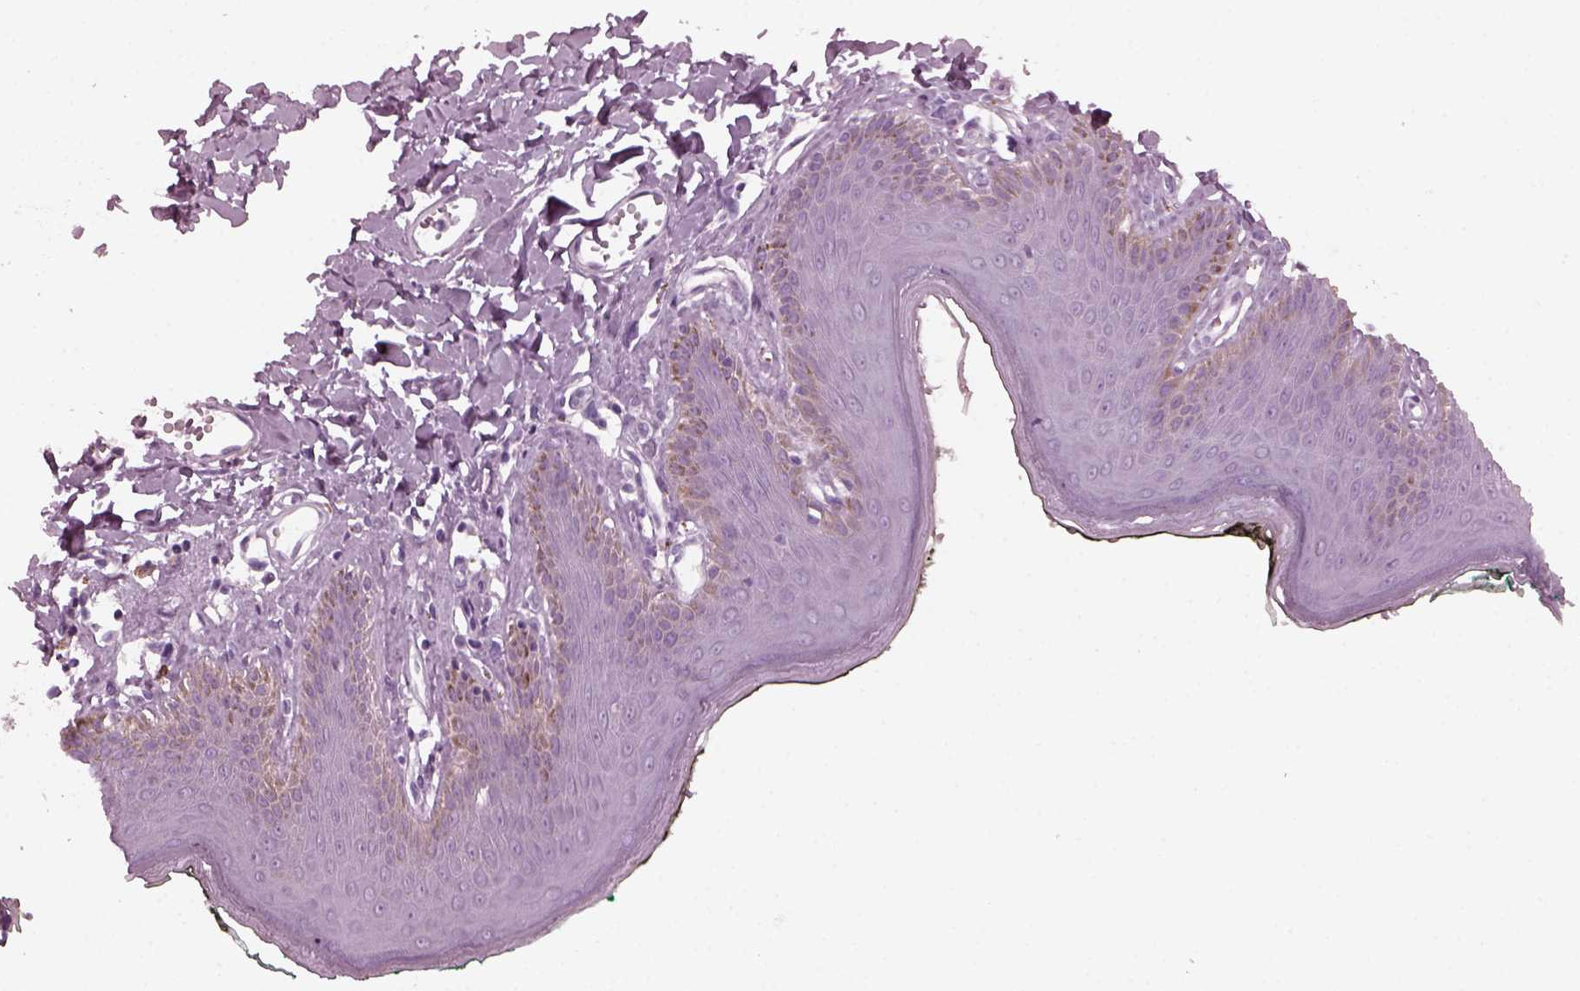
{"staining": {"intensity": "negative", "quantity": "none", "location": "none"}, "tissue": "skin", "cell_type": "Epidermal cells", "image_type": "normal", "snomed": [{"axis": "morphology", "description": "Normal tissue, NOS"}, {"axis": "topography", "description": "Vulva"}, {"axis": "topography", "description": "Peripheral nerve tissue"}], "caption": "This is an IHC histopathology image of benign human skin. There is no positivity in epidermal cells.", "gene": "GRM6", "patient": {"sex": "female", "age": 66}}